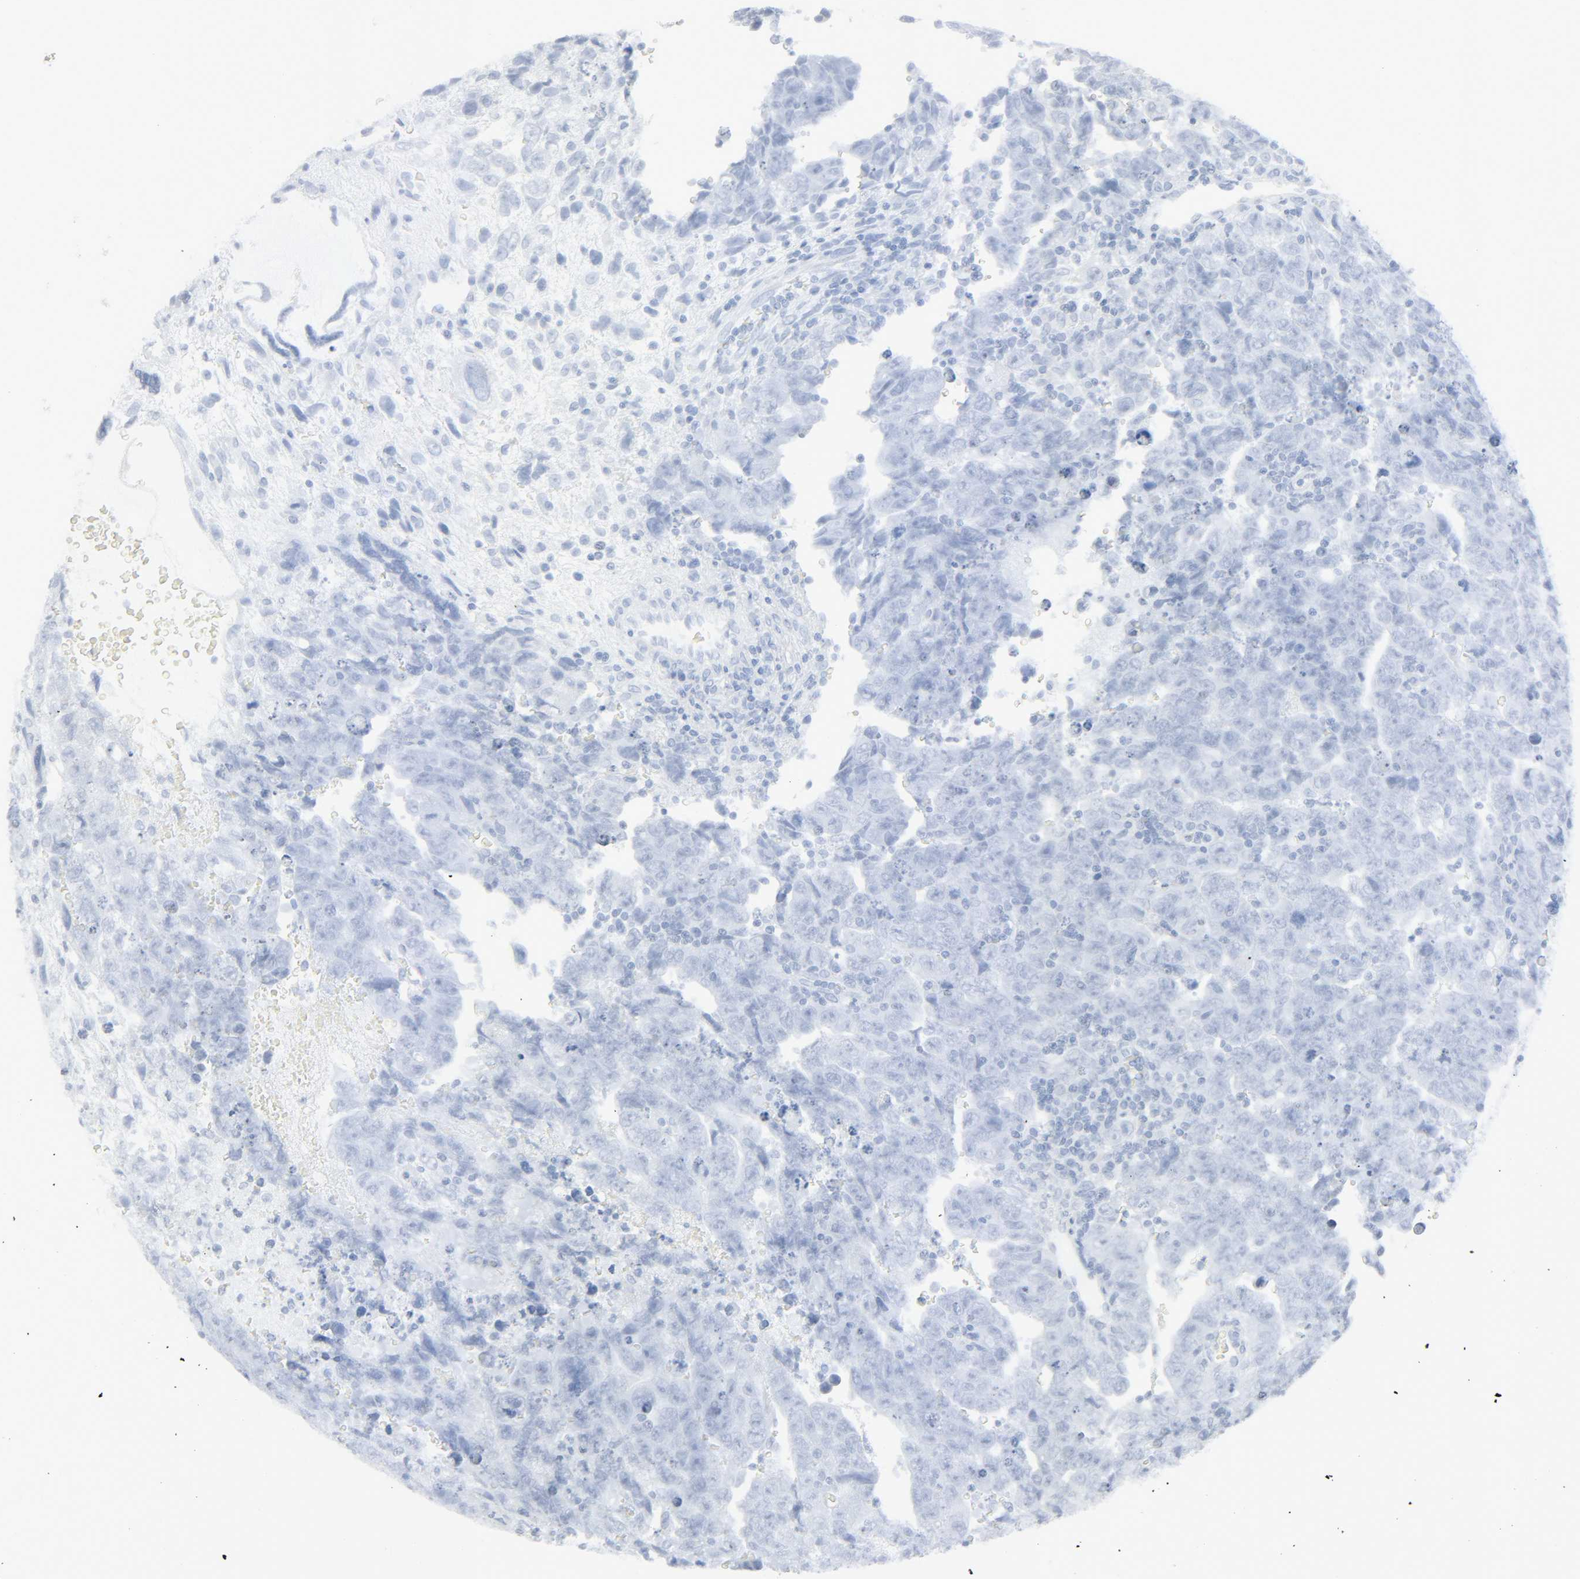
{"staining": {"intensity": "negative", "quantity": "none", "location": "none"}, "tissue": "testis cancer", "cell_type": "Tumor cells", "image_type": "cancer", "snomed": [{"axis": "morphology", "description": "Carcinoma, Embryonal, NOS"}, {"axis": "topography", "description": "Testis"}], "caption": "Tumor cells show no significant protein staining in testis cancer (embryonal carcinoma).", "gene": "ZBTB16", "patient": {"sex": "male", "age": 28}}